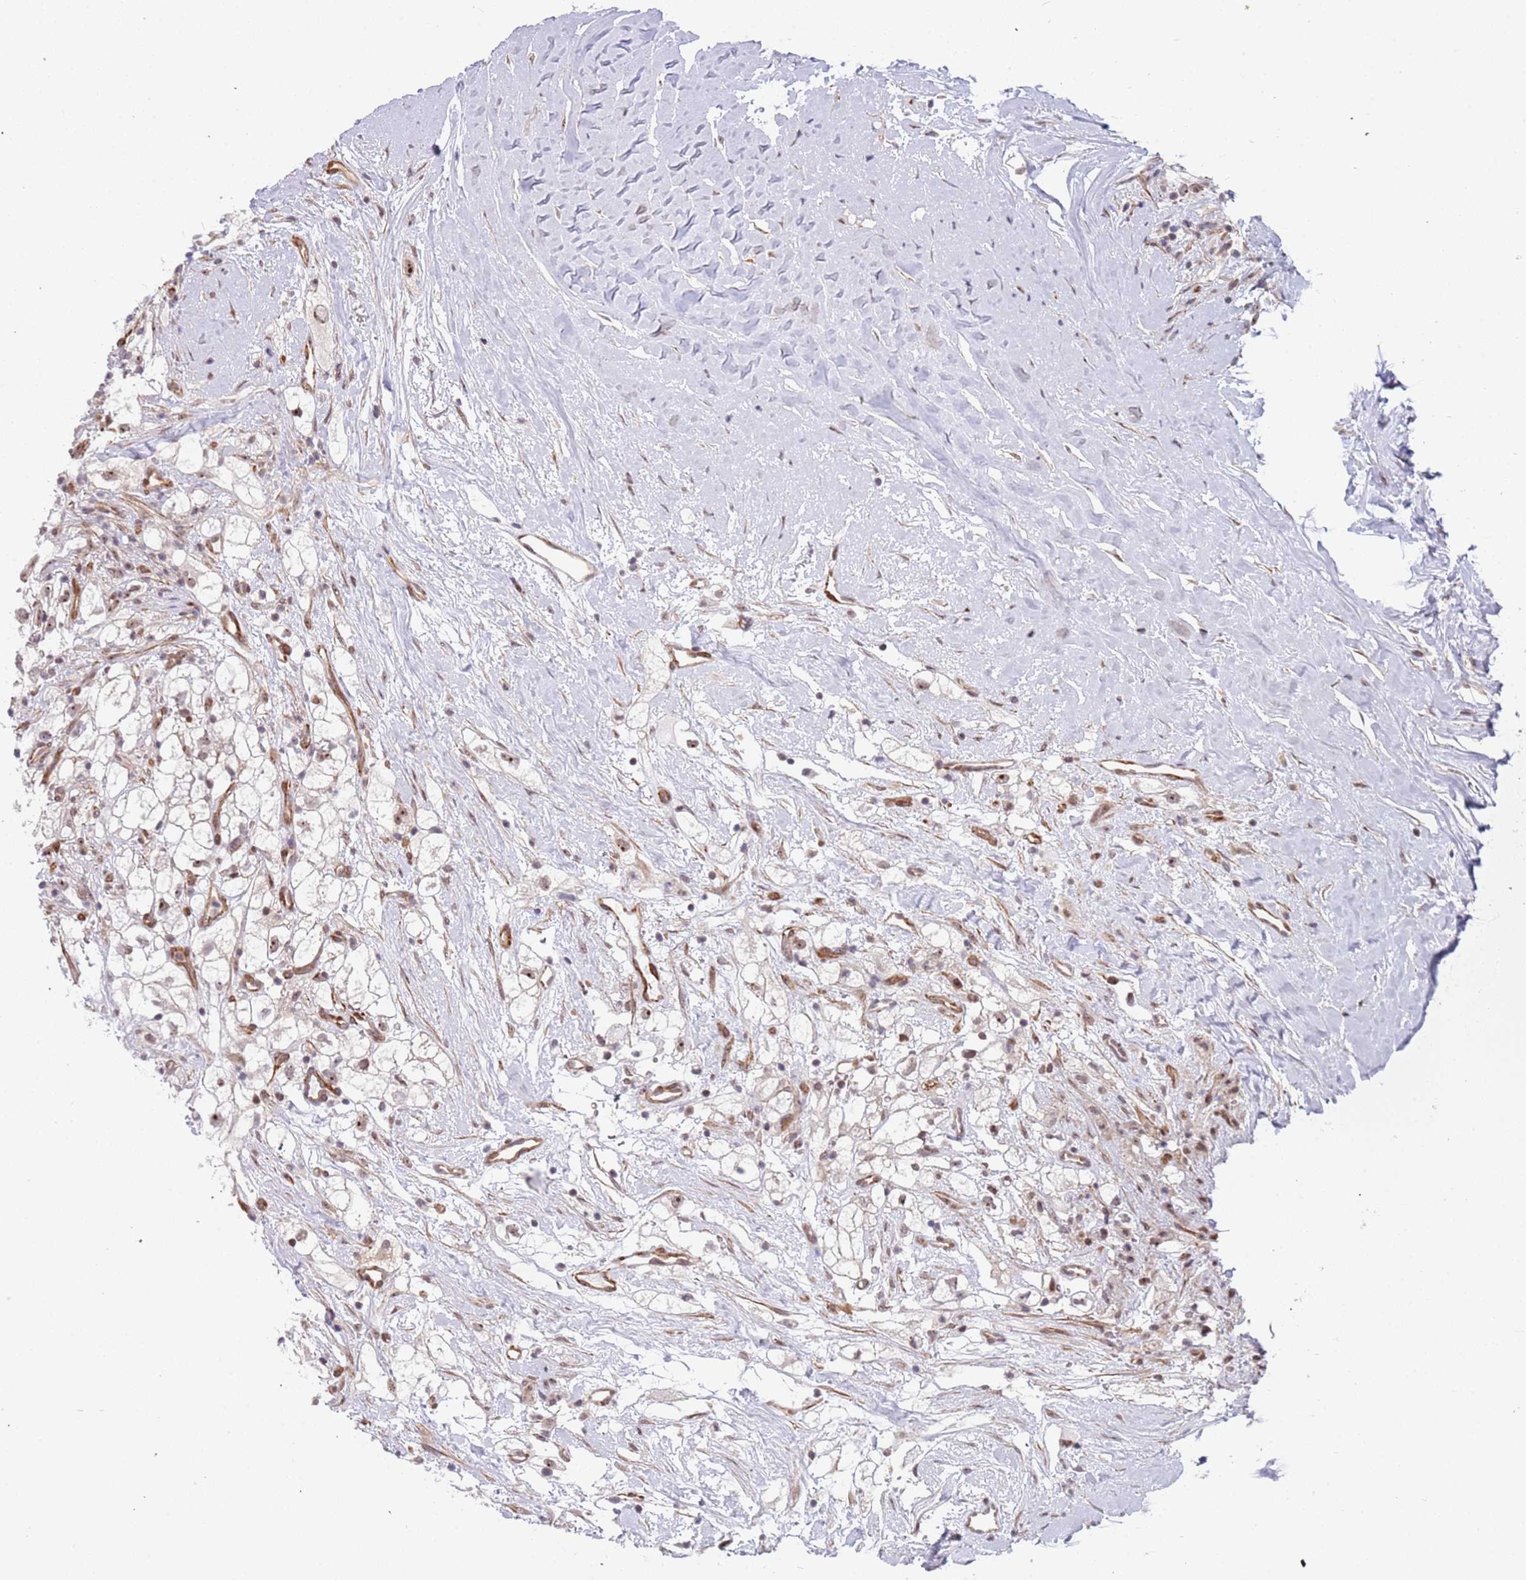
{"staining": {"intensity": "moderate", "quantity": "25%-75%", "location": "nuclear"}, "tissue": "renal cancer", "cell_type": "Tumor cells", "image_type": "cancer", "snomed": [{"axis": "morphology", "description": "Adenocarcinoma, NOS"}, {"axis": "topography", "description": "Kidney"}], "caption": "Renal adenocarcinoma was stained to show a protein in brown. There is medium levels of moderate nuclear expression in about 25%-75% of tumor cells.", "gene": "LRMDA", "patient": {"sex": "male", "age": 59}}